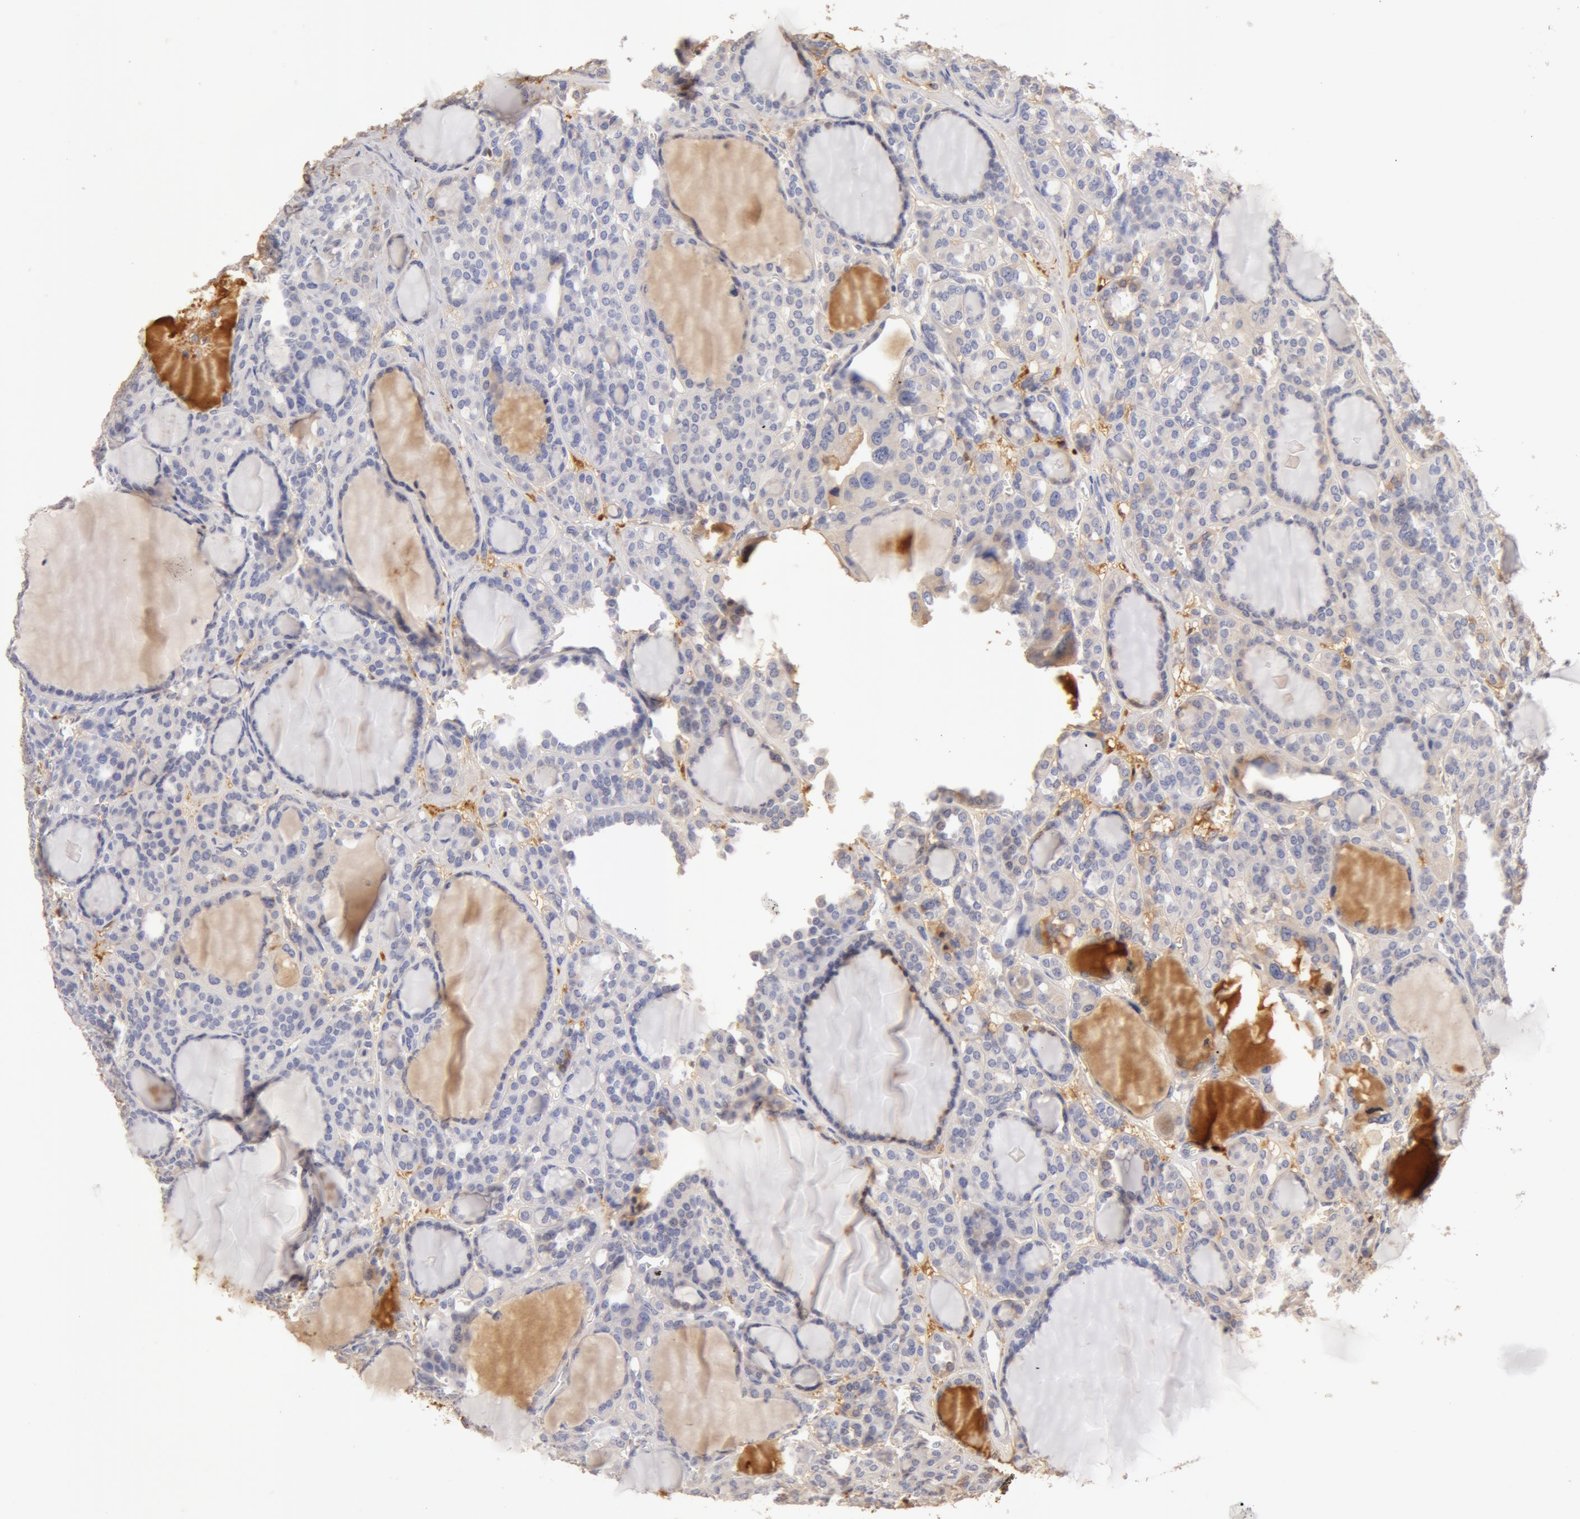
{"staining": {"intensity": "weak", "quantity": "<25%", "location": "cytoplasmic/membranous"}, "tissue": "thyroid cancer", "cell_type": "Tumor cells", "image_type": "cancer", "snomed": [{"axis": "morphology", "description": "Follicular adenoma carcinoma, NOS"}, {"axis": "topography", "description": "Thyroid gland"}], "caption": "Immunohistochemistry of human thyroid cancer reveals no expression in tumor cells.", "gene": "TF", "patient": {"sex": "female", "age": 71}}